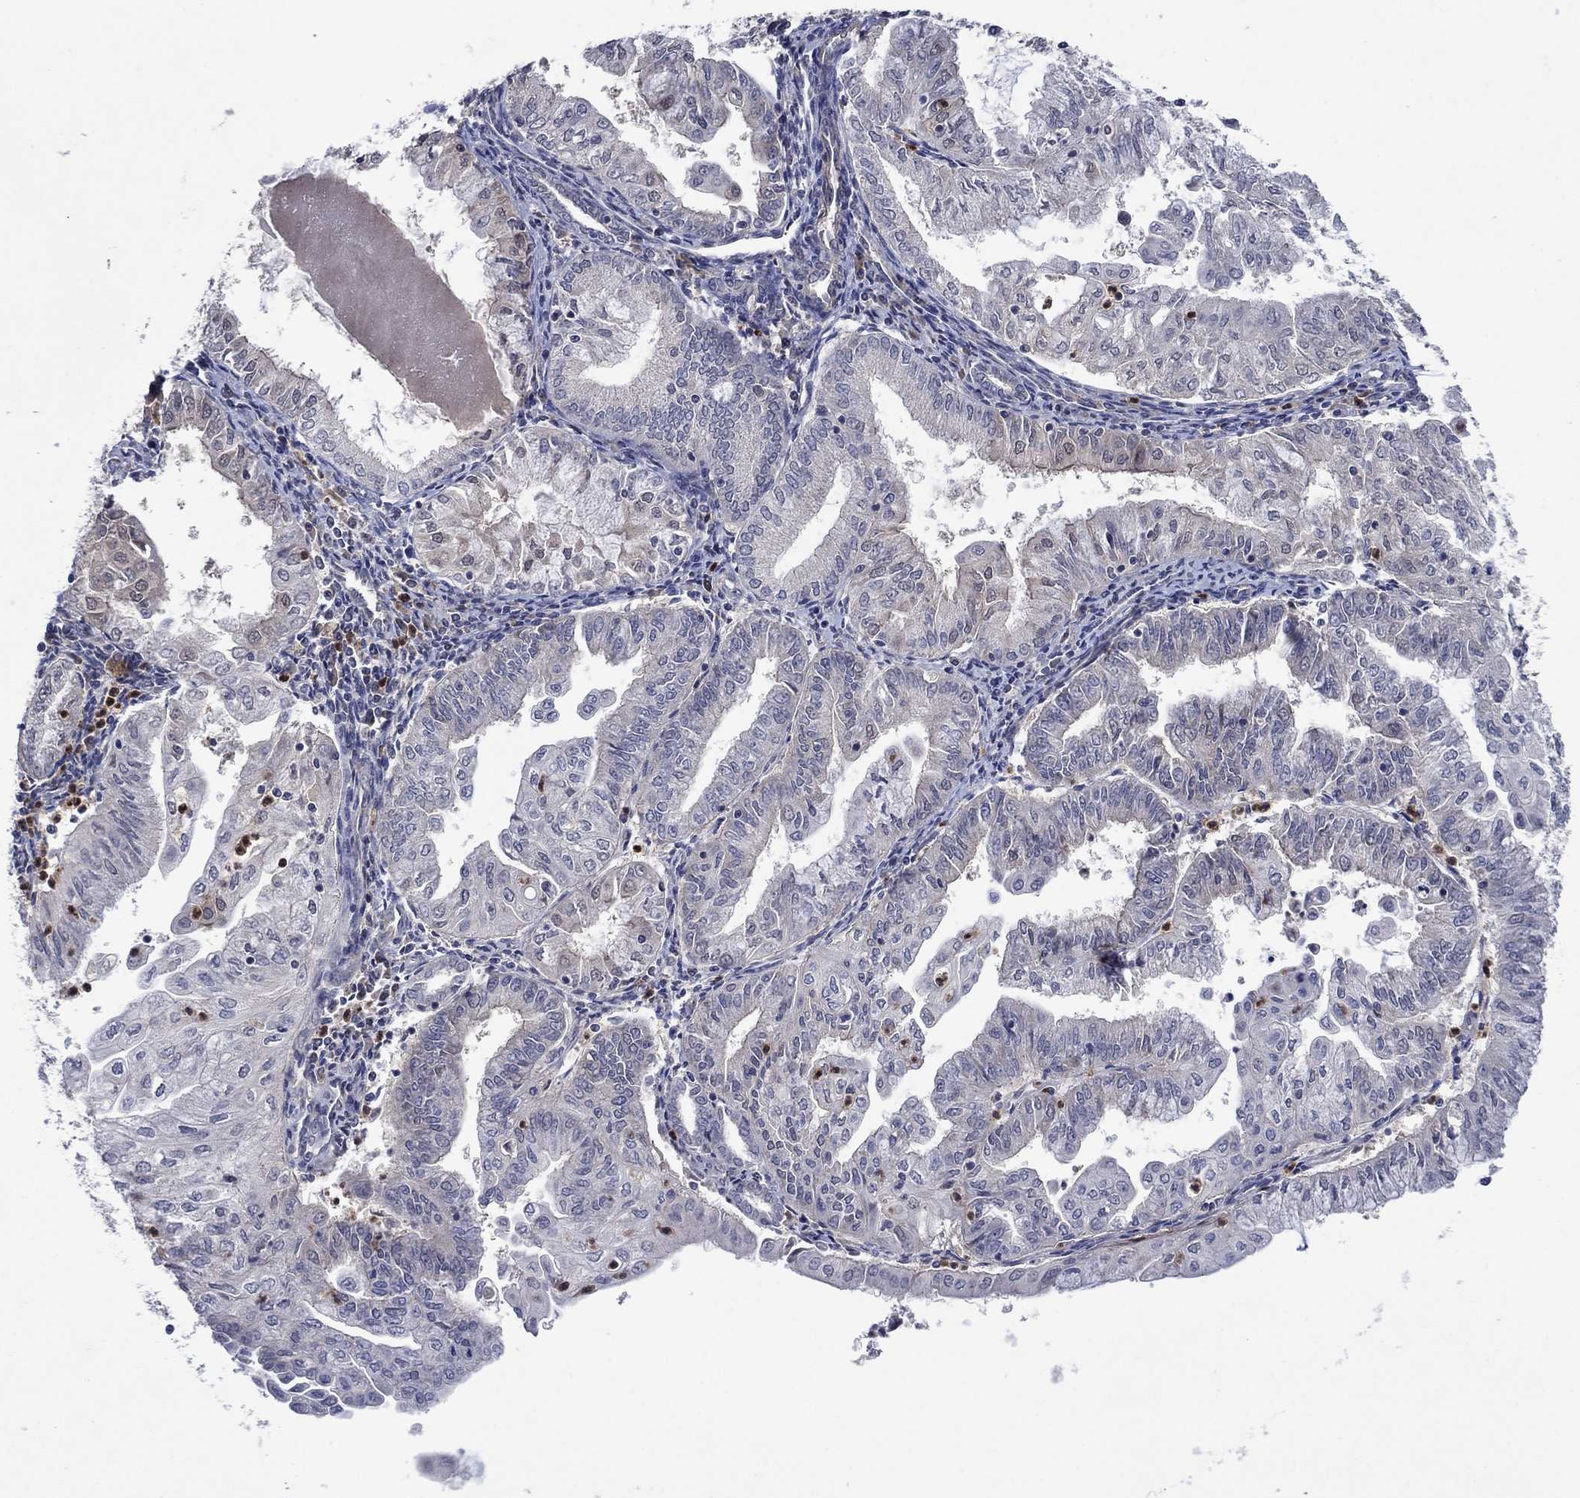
{"staining": {"intensity": "negative", "quantity": "none", "location": "none"}, "tissue": "endometrial cancer", "cell_type": "Tumor cells", "image_type": "cancer", "snomed": [{"axis": "morphology", "description": "Adenocarcinoma, NOS"}, {"axis": "topography", "description": "Endometrium"}], "caption": "This image is of endometrial adenocarcinoma stained with immunohistochemistry to label a protein in brown with the nuclei are counter-stained blue. There is no expression in tumor cells. Brightfield microscopy of IHC stained with DAB (3,3'-diaminobenzidine) (brown) and hematoxylin (blue), captured at high magnification.", "gene": "MSRB1", "patient": {"sex": "female", "age": 56}}